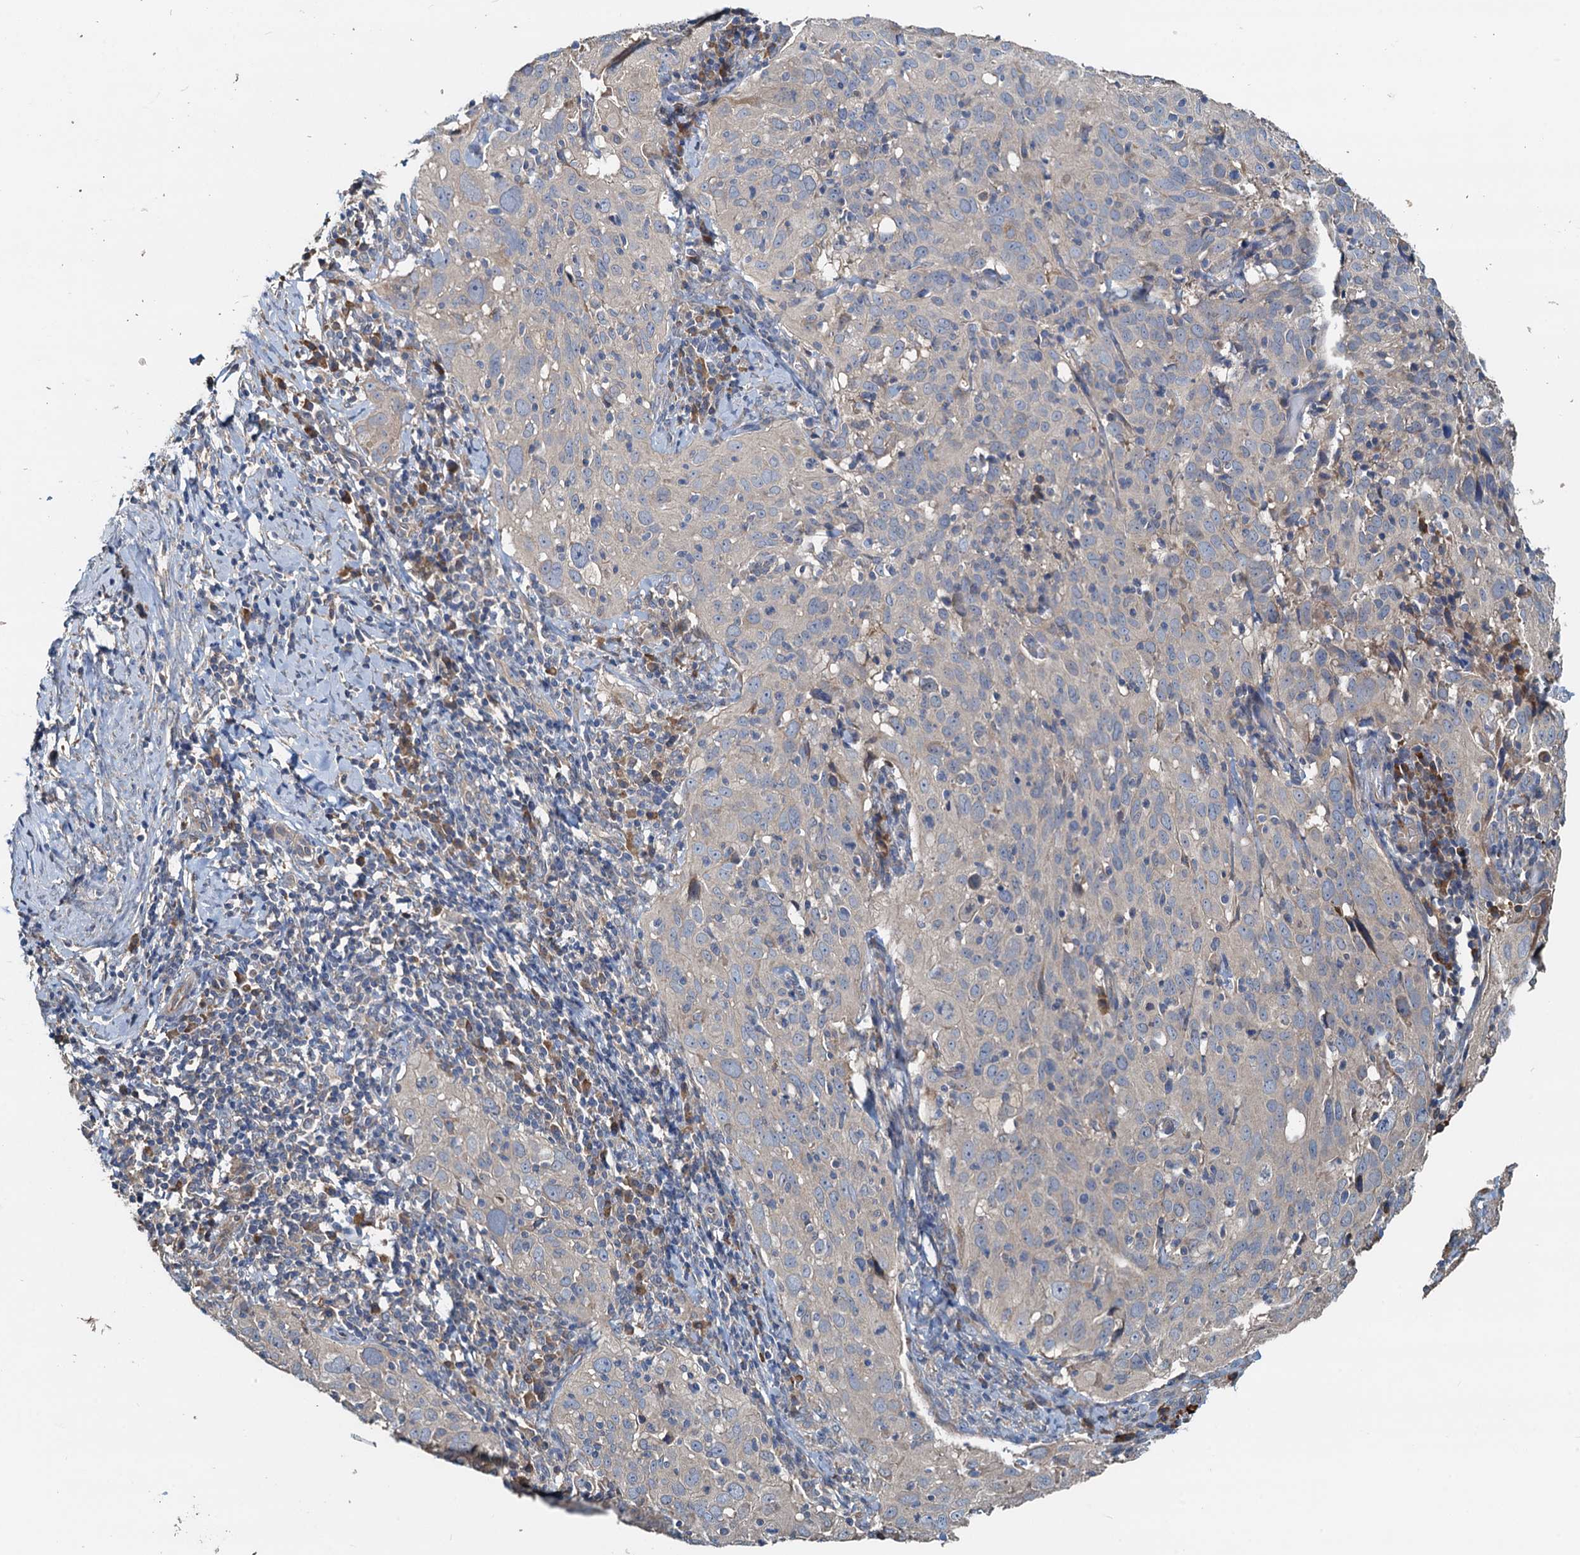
{"staining": {"intensity": "negative", "quantity": "none", "location": "none"}, "tissue": "cervical cancer", "cell_type": "Tumor cells", "image_type": "cancer", "snomed": [{"axis": "morphology", "description": "Squamous cell carcinoma, NOS"}, {"axis": "topography", "description": "Cervix"}], "caption": "An IHC photomicrograph of cervical cancer (squamous cell carcinoma) is shown. There is no staining in tumor cells of cervical cancer (squamous cell carcinoma).", "gene": "HYI", "patient": {"sex": "female", "age": 31}}